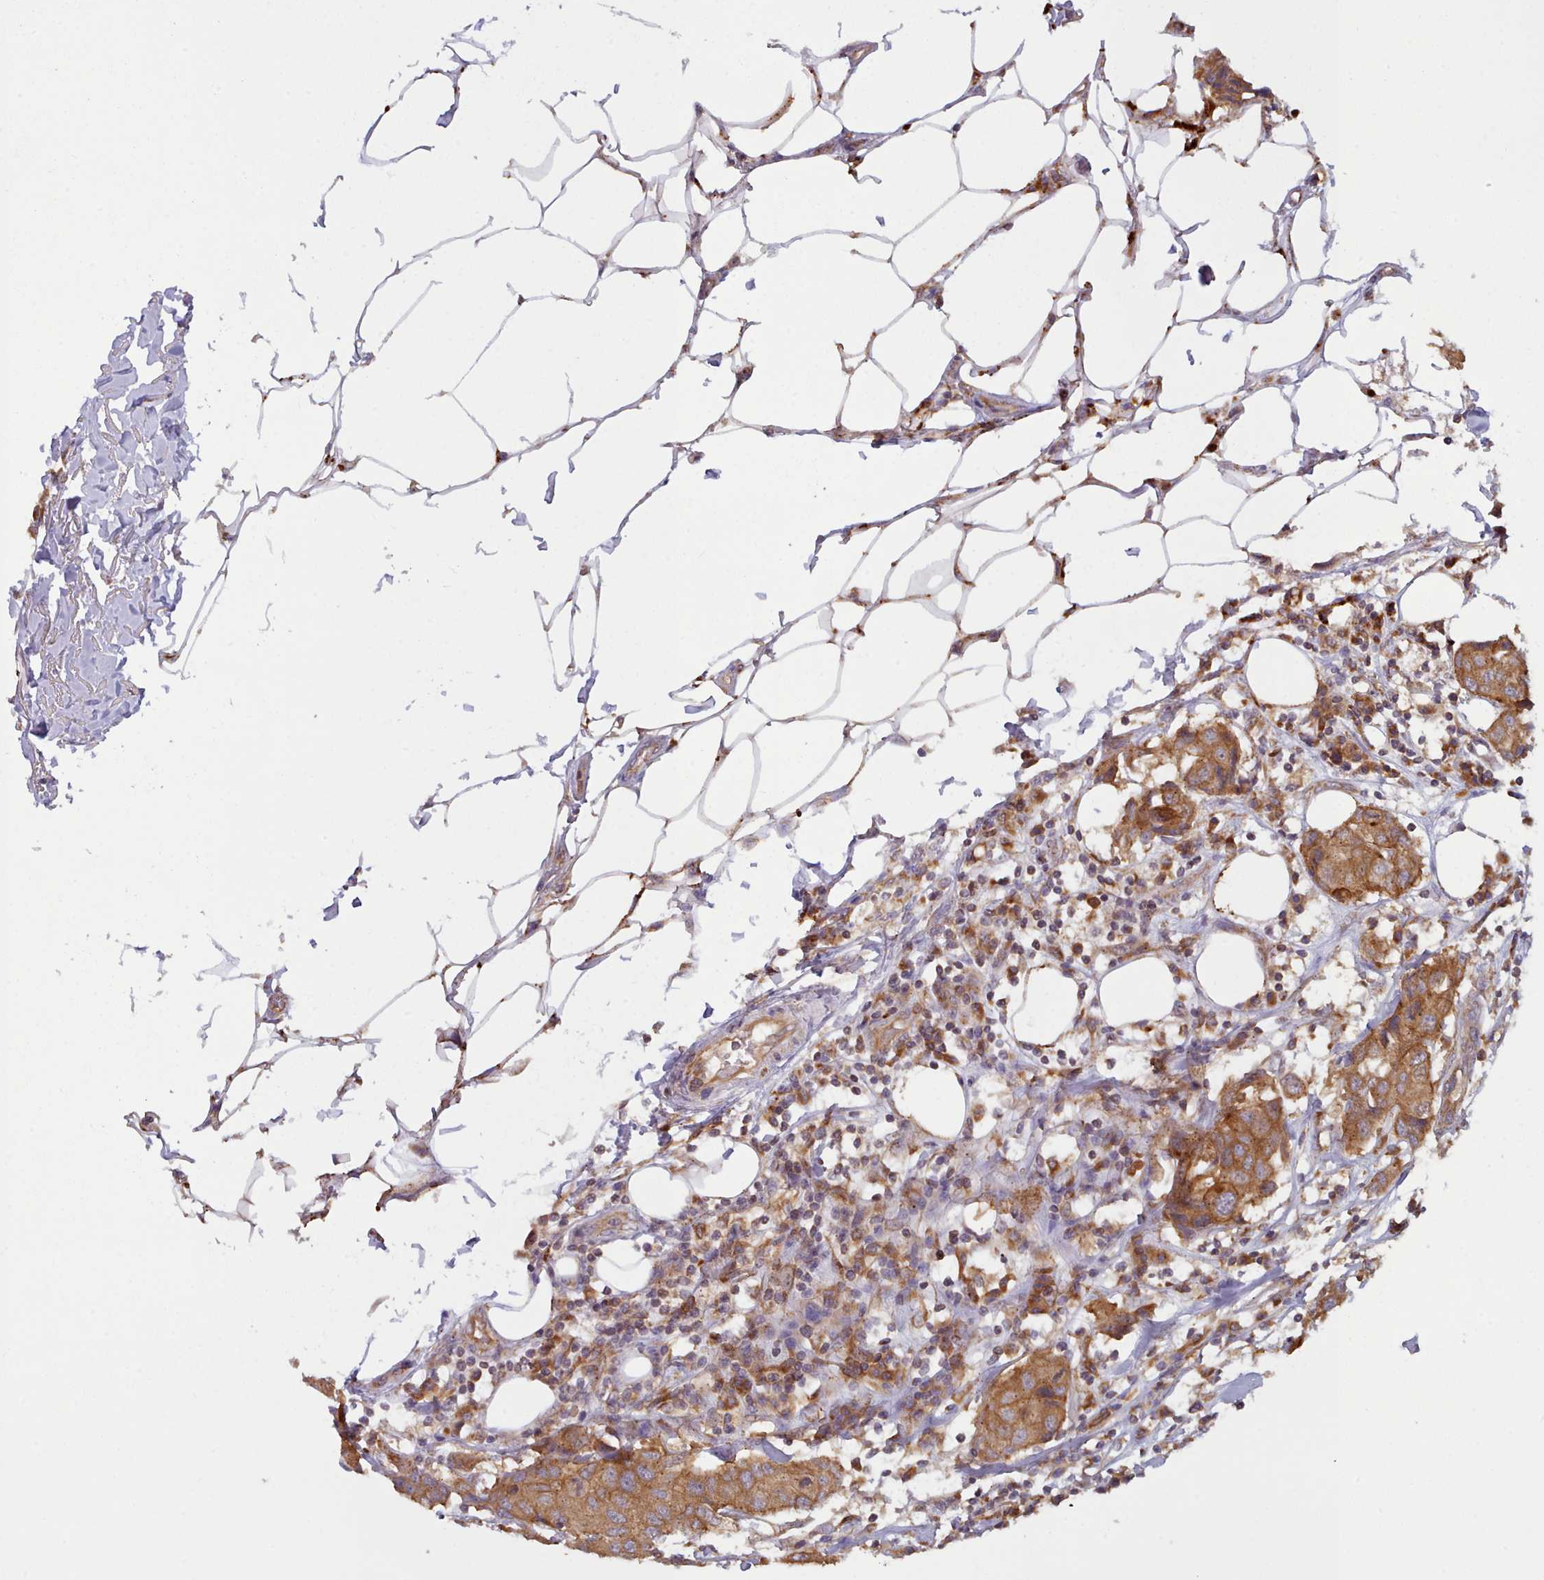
{"staining": {"intensity": "moderate", "quantity": ">75%", "location": "cytoplasmic/membranous"}, "tissue": "breast cancer", "cell_type": "Tumor cells", "image_type": "cancer", "snomed": [{"axis": "morphology", "description": "Duct carcinoma"}, {"axis": "topography", "description": "Breast"}], "caption": "This is an image of immunohistochemistry (IHC) staining of breast cancer, which shows moderate staining in the cytoplasmic/membranous of tumor cells.", "gene": "CRYBG1", "patient": {"sex": "female", "age": 80}}